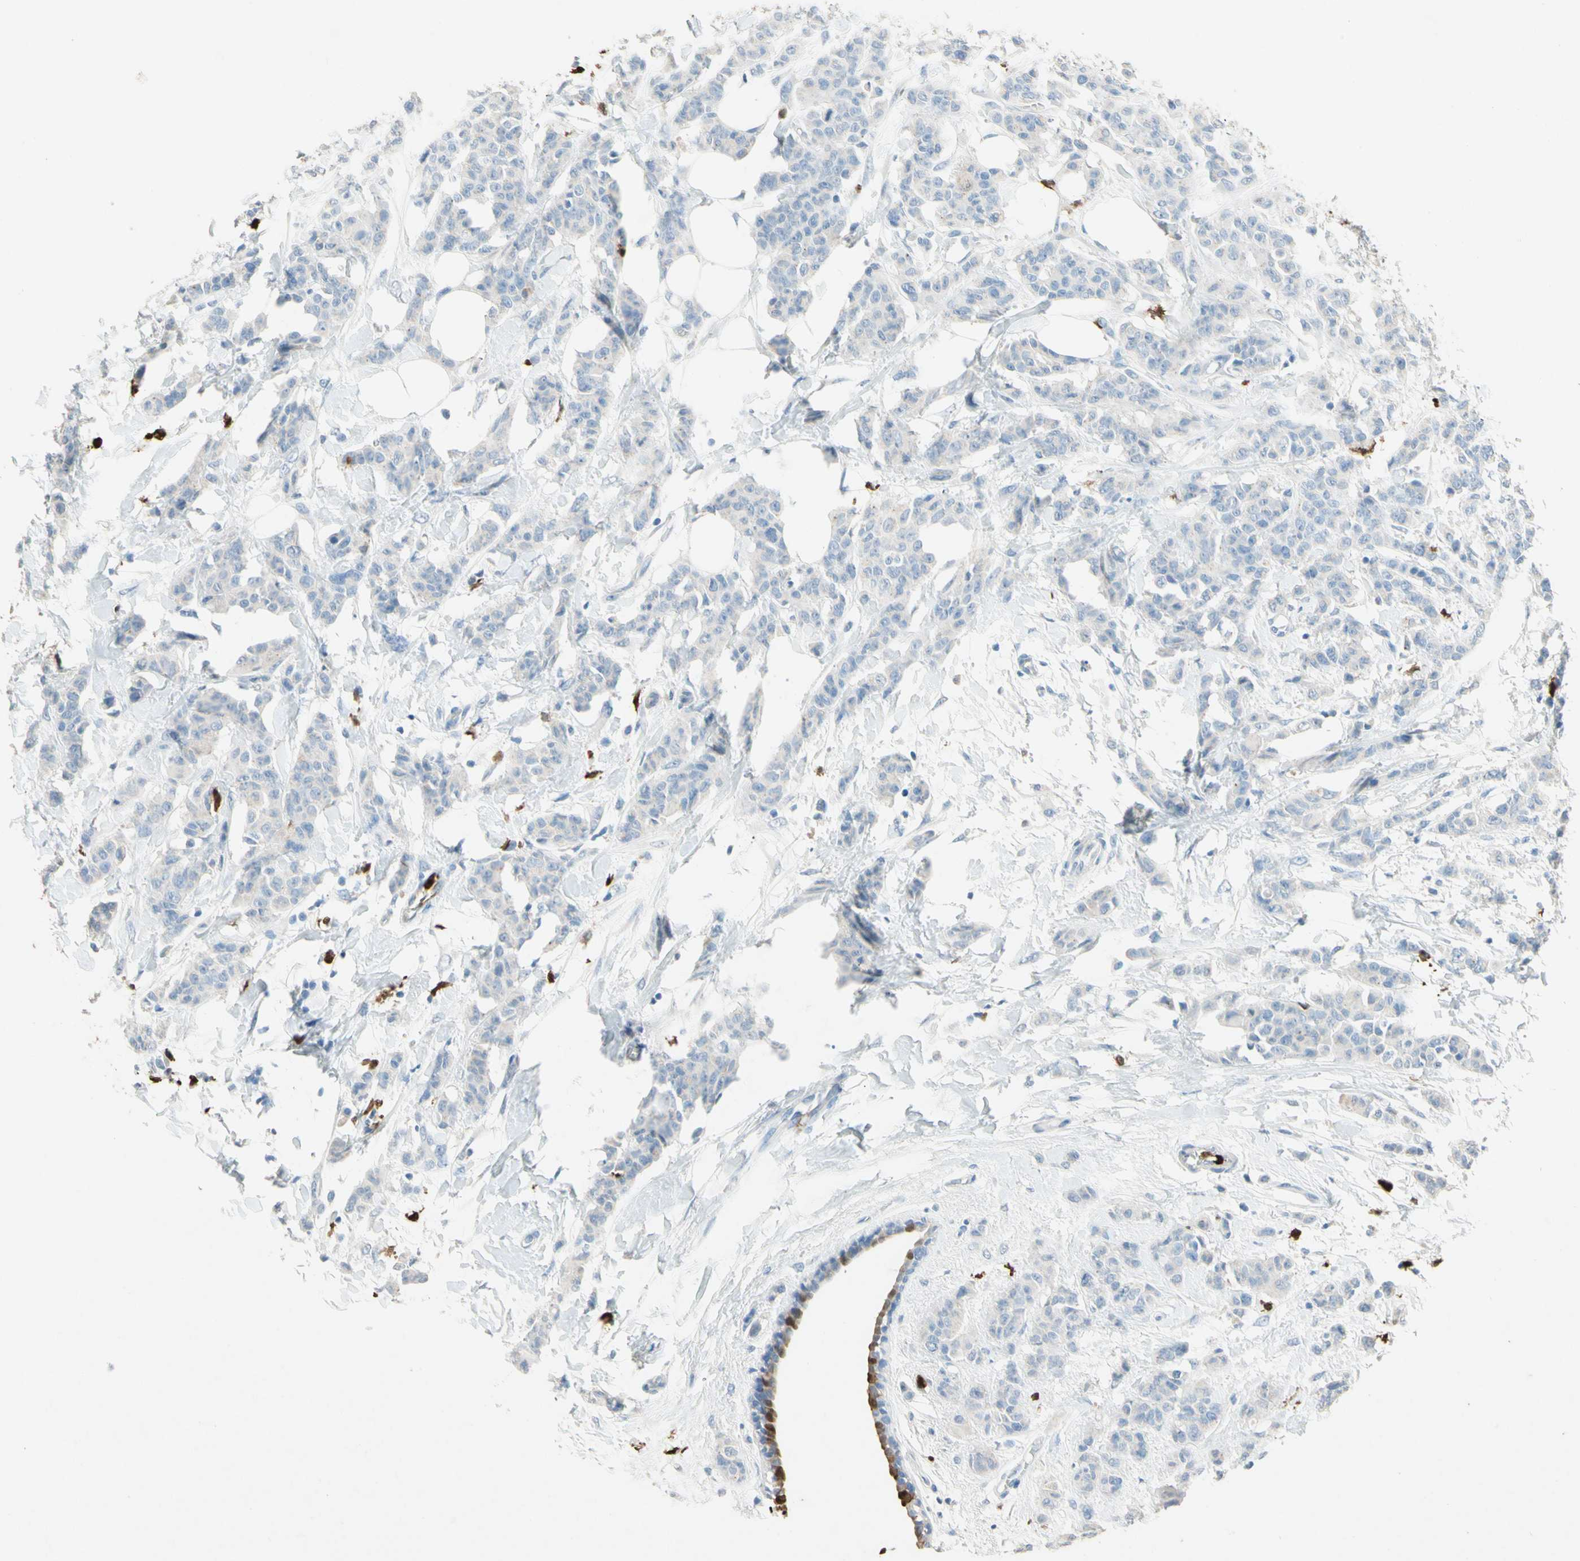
{"staining": {"intensity": "negative", "quantity": "none", "location": "none"}, "tissue": "breast cancer", "cell_type": "Tumor cells", "image_type": "cancer", "snomed": [{"axis": "morphology", "description": "Normal tissue, NOS"}, {"axis": "morphology", "description": "Duct carcinoma"}, {"axis": "topography", "description": "Breast"}], "caption": "Micrograph shows no significant protein staining in tumor cells of breast cancer (intraductal carcinoma).", "gene": "NFKBIZ", "patient": {"sex": "female", "age": 40}}